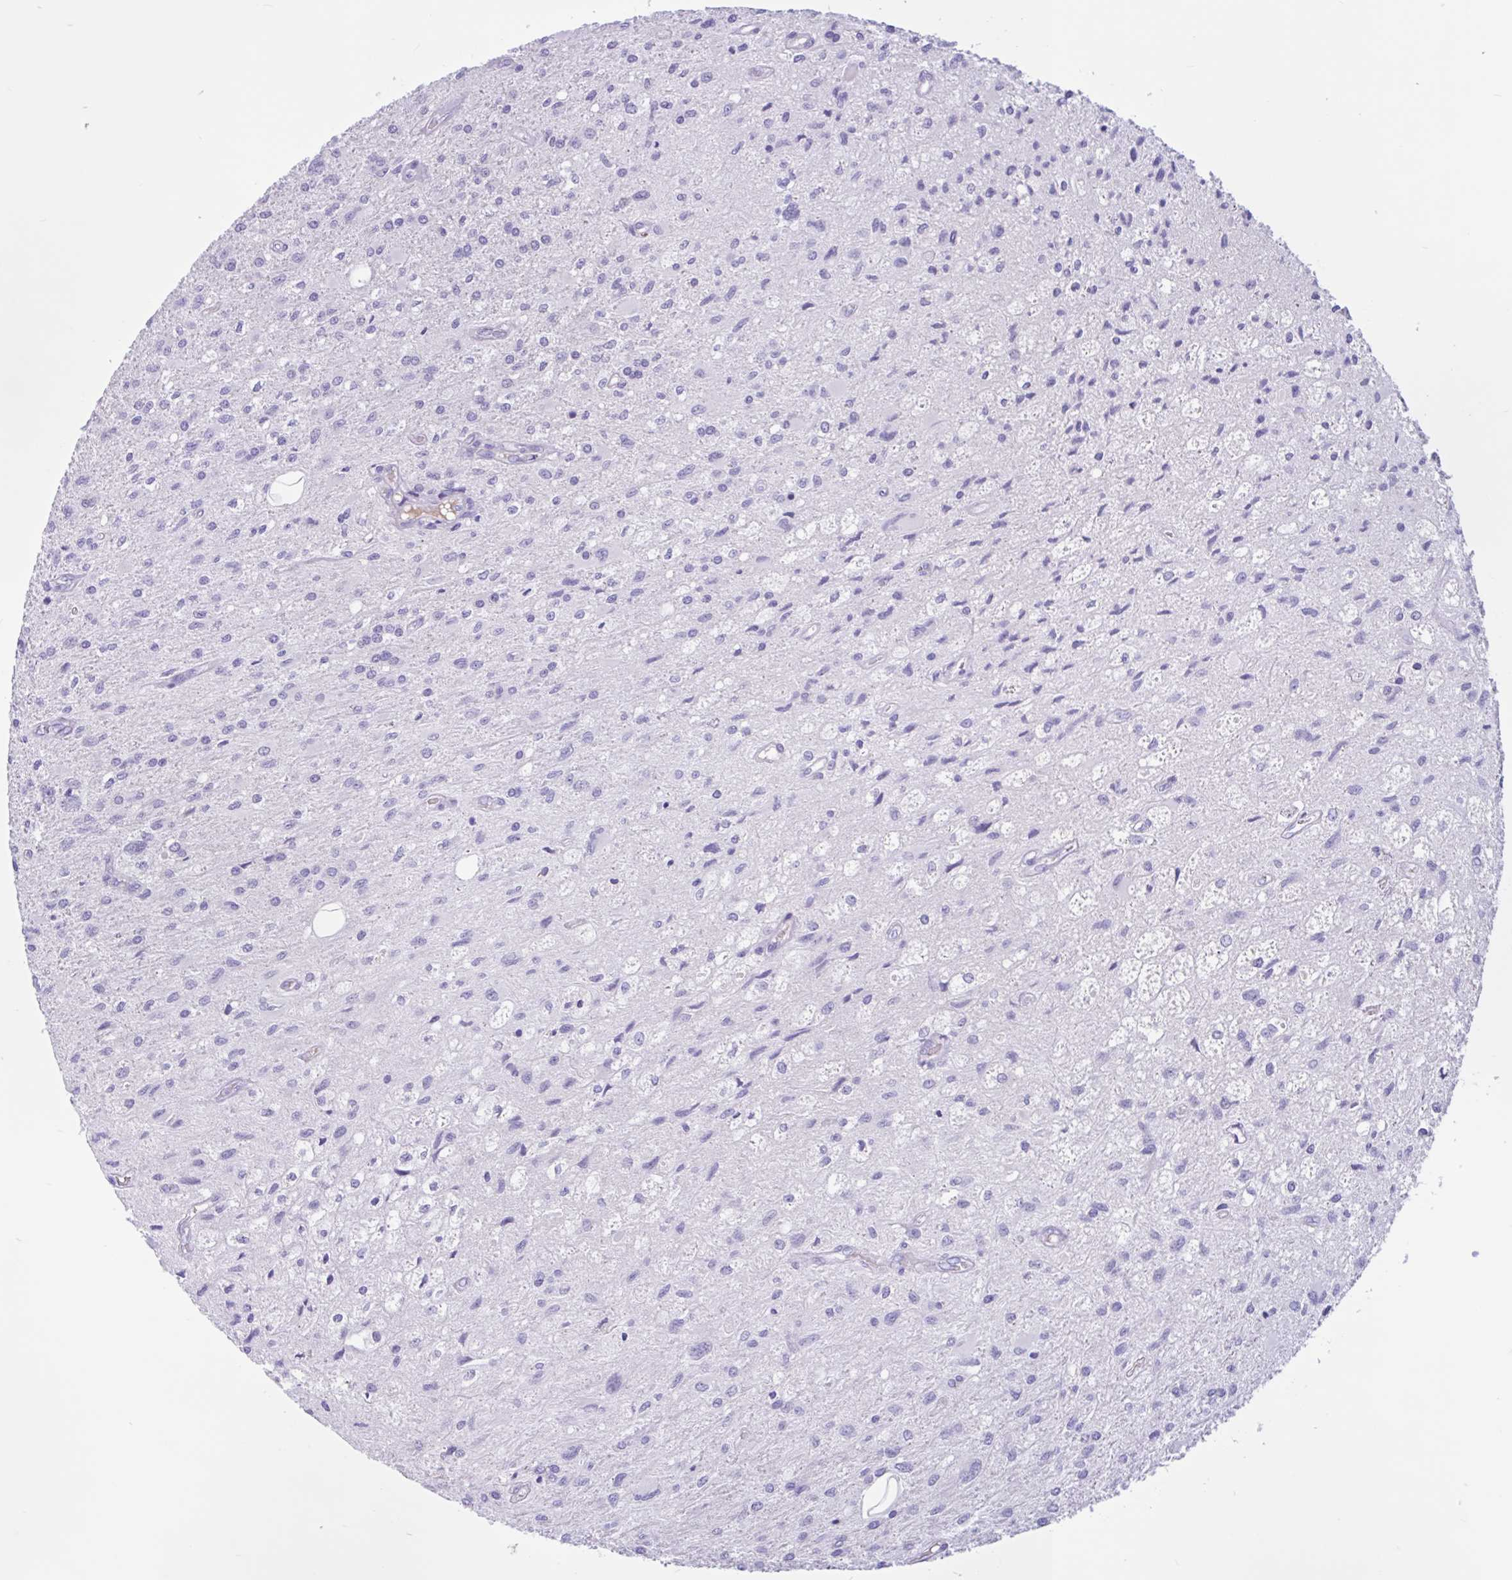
{"staining": {"intensity": "negative", "quantity": "none", "location": "none"}, "tissue": "glioma", "cell_type": "Tumor cells", "image_type": "cancer", "snomed": [{"axis": "morphology", "description": "Glioma, malignant, High grade"}, {"axis": "topography", "description": "Brain"}], "caption": "The photomicrograph shows no staining of tumor cells in glioma.", "gene": "ZNF319", "patient": {"sex": "female", "age": 70}}